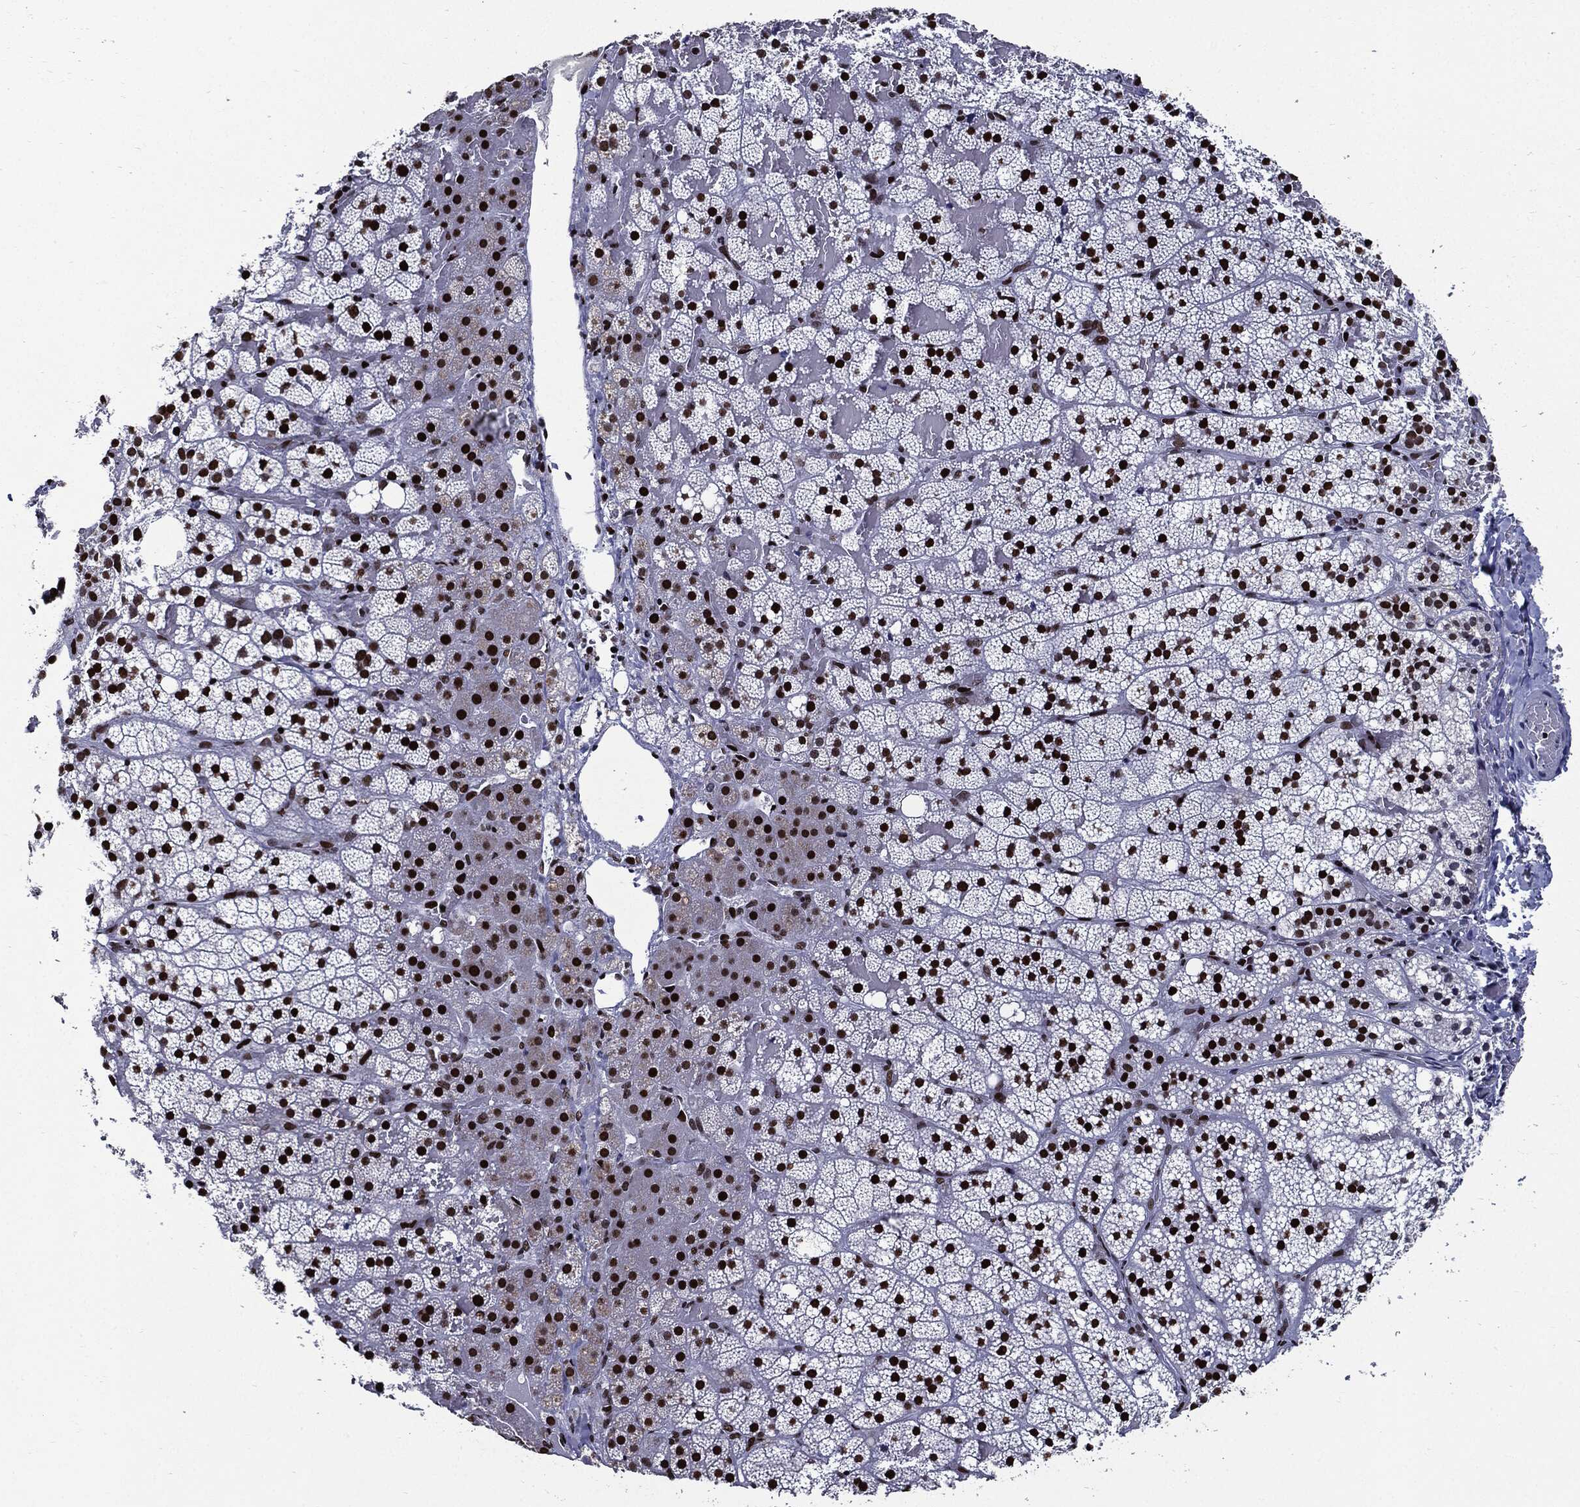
{"staining": {"intensity": "strong", "quantity": ">75%", "location": "nuclear"}, "tissue": "adrenal gland", "cell_type": "Glandular cells", "image_type": "normal", "snomed": [{"axis": "morphology", "description": "Normal tissue, NOS"}, {"axis": "topography", "description": "Adrenal gland"}], "caption": "IHC photomicrograph of benign adrenal gland stained for a protein (brown), which reveals high levels of strong nuclear staining in about >75% of glandular cells.", "gene": "ZFP91", "patient": {"sex": "male", "age": 53}}